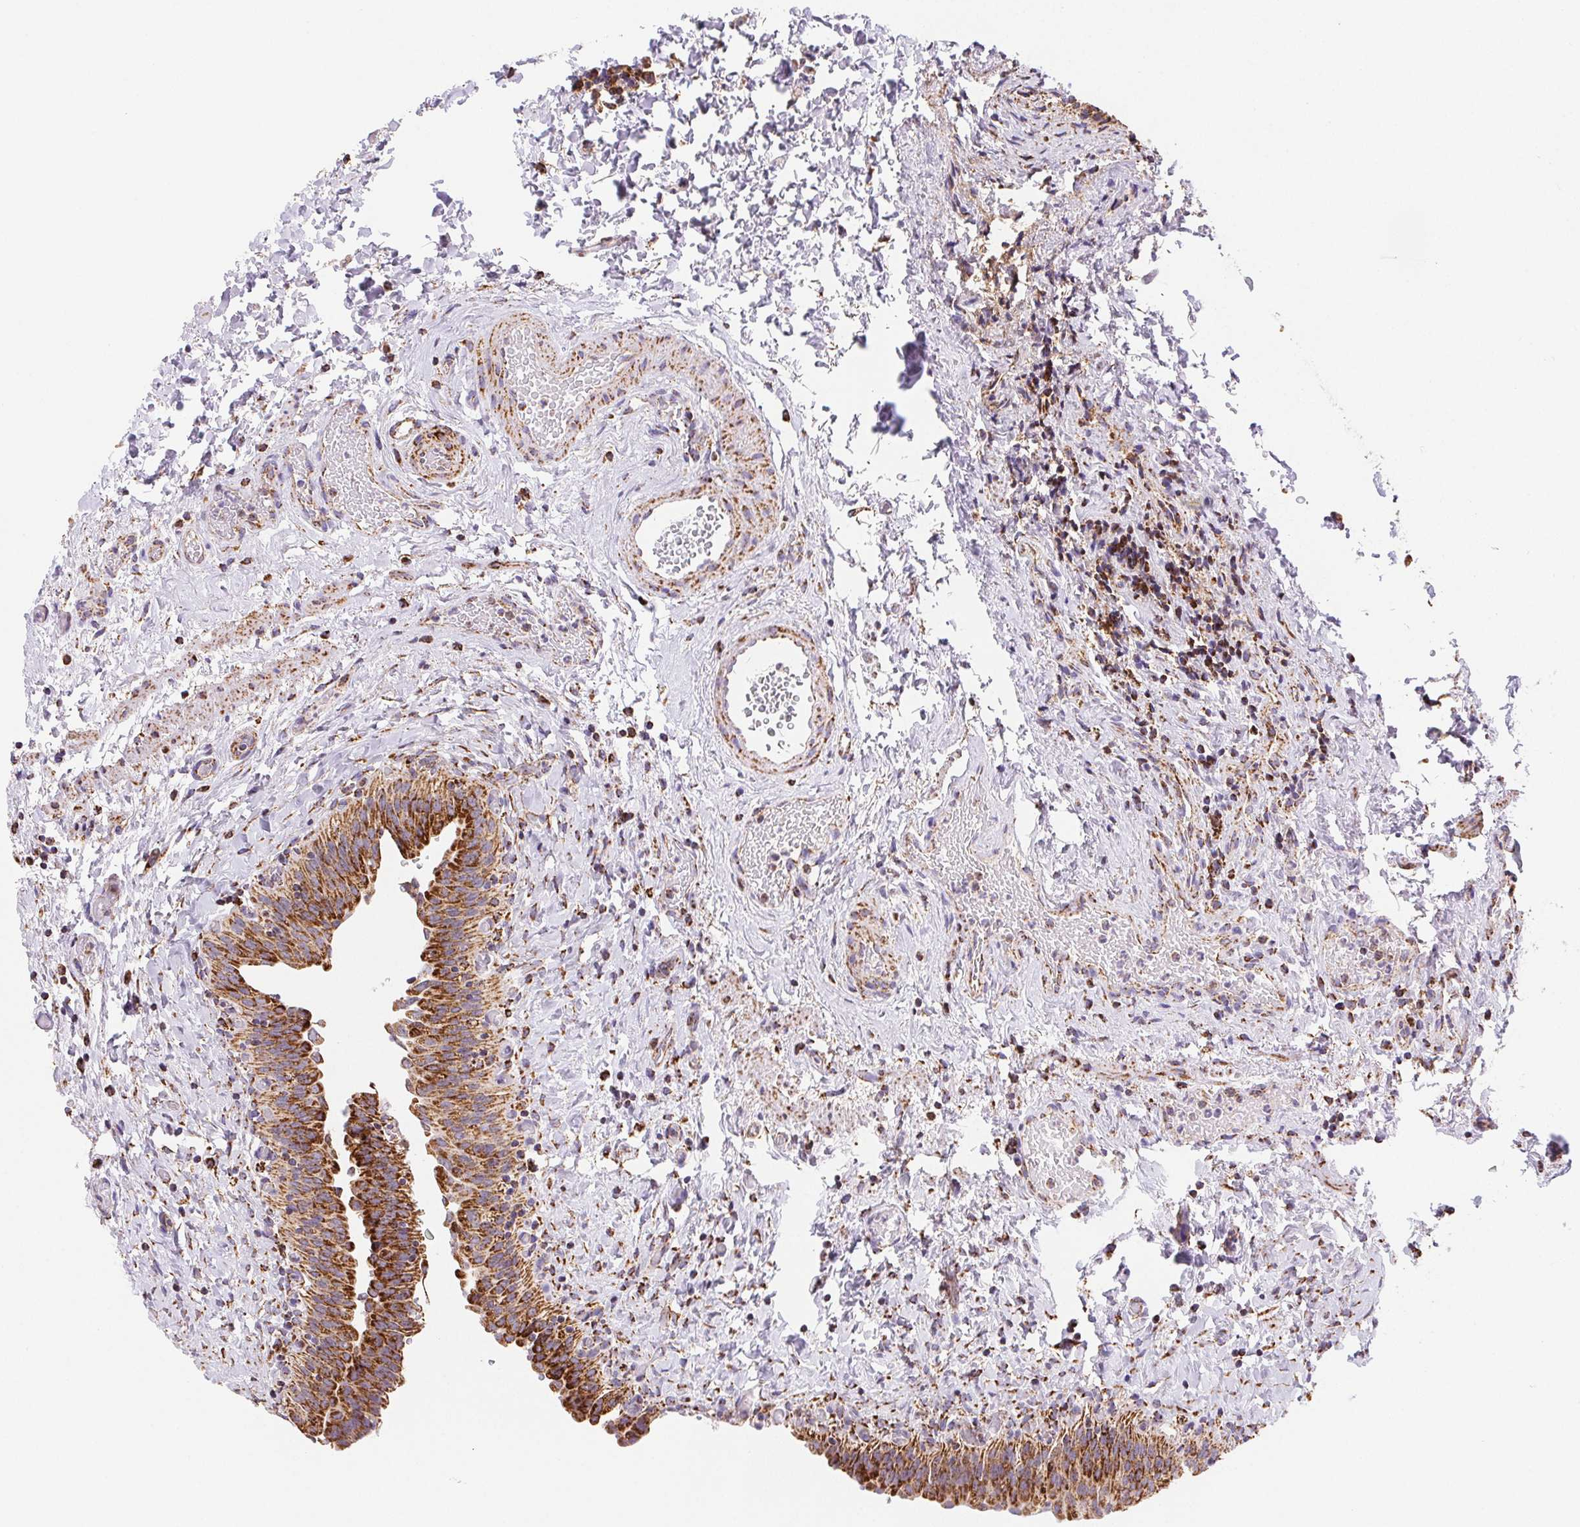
{"staining": {"intensity": "strong", "quantity": ">75%", "location": "cytoplasmic/membranous"}, "tissue": "urinary bladder", "cell_type": "Urothelial cells", "image_type": "normal", "snomed": [{"axis": "morphology", "description": "Normal tissue, NOS"}, {"axis": "topography", "description": "Urinary bladder"}], "caption": "Urothelial cells show strong cytoplasmic/membranous expression in approximately >75% of cells in benign urinary bladder.", "gene": "NIPSNAP2", "patient": {"sex": "male", "age": 56}}